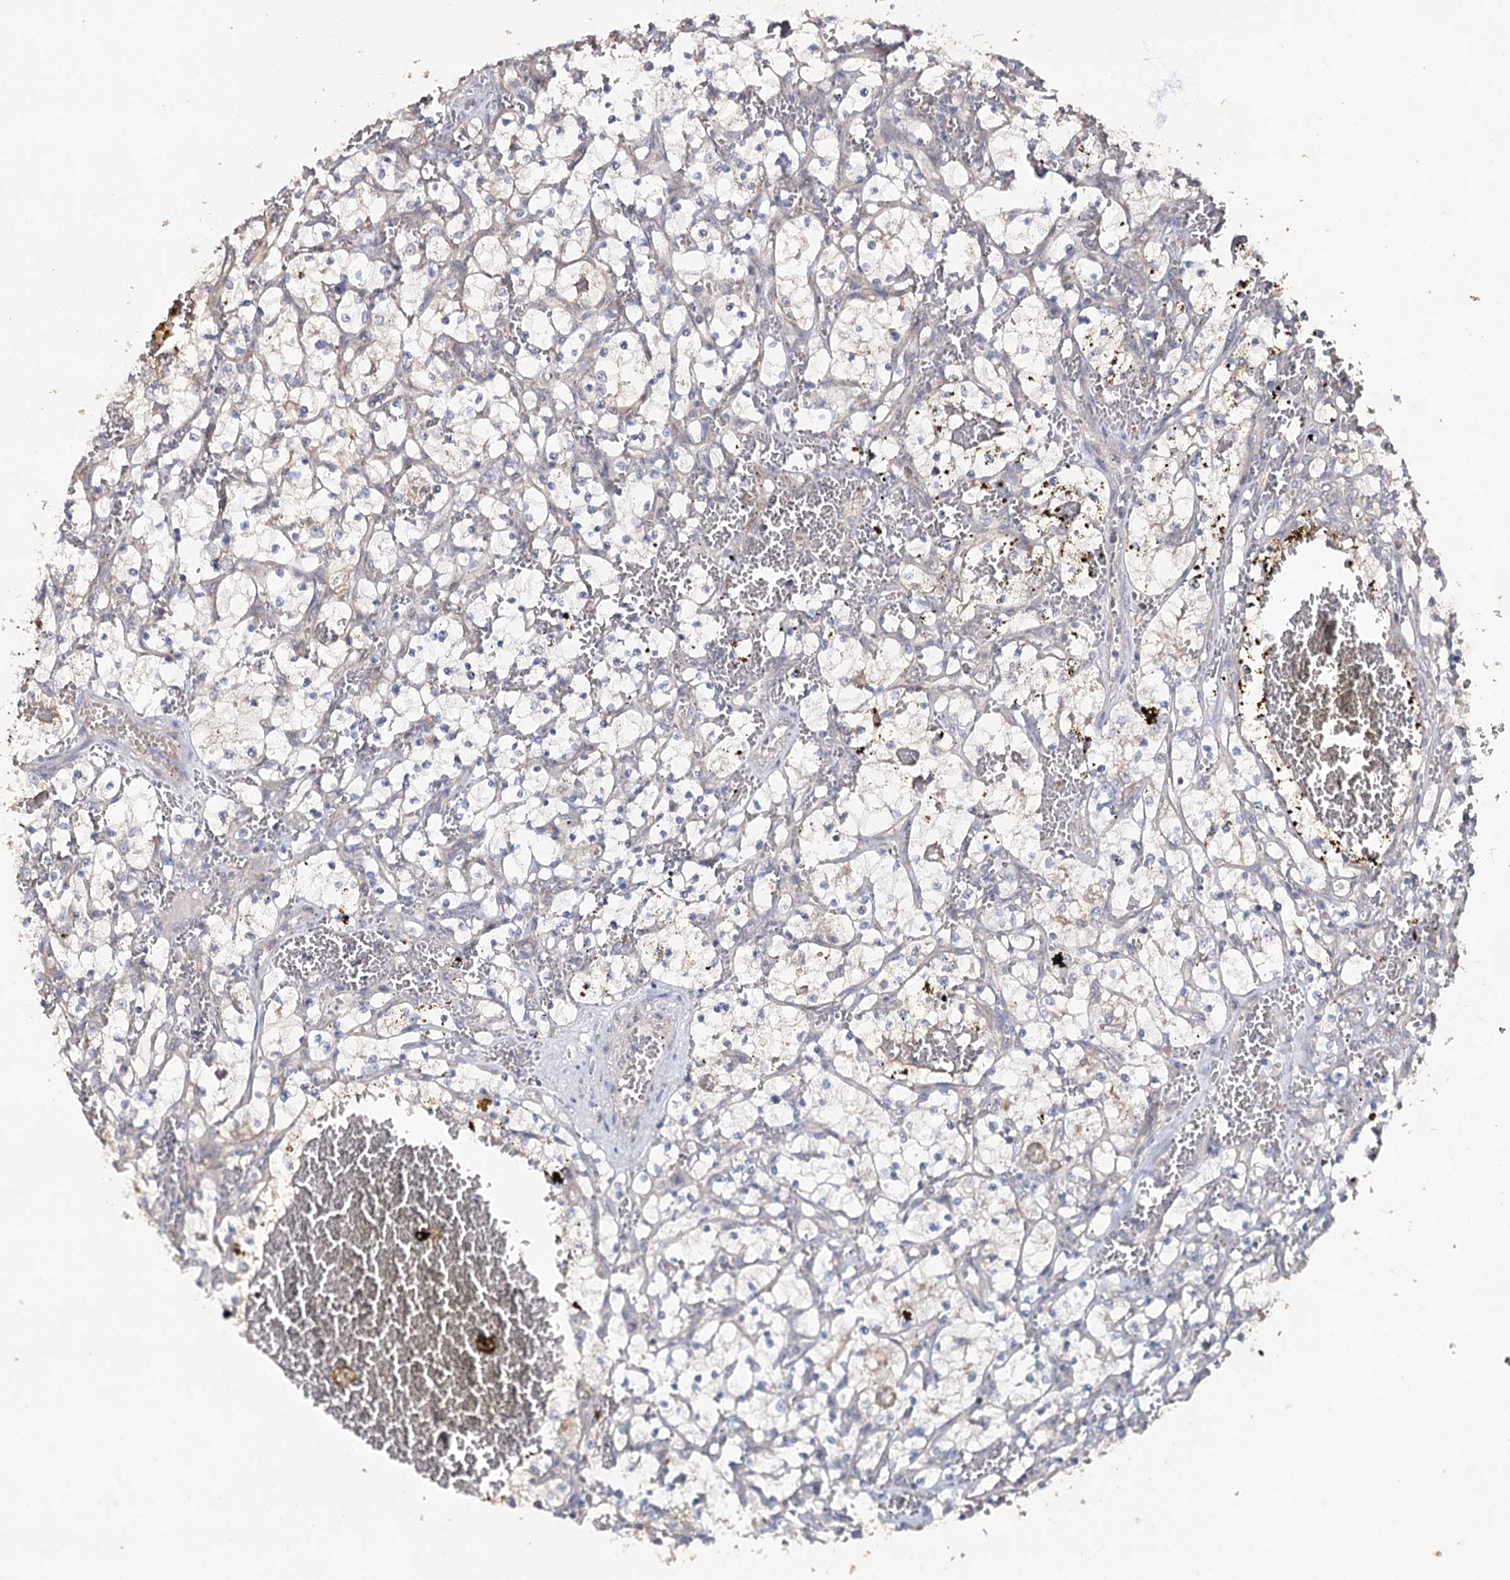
{"staining": {"intensity": "negative", "quantity": "none", "location": "none"}, "tissue": "renal cancer", "cell_type": "Tumor cells", "image_type": "cancer", "snomed": [{"axis": "morphology", "description": "Adenocarcinoma, NOS"}, {"axis": "topography", "description": "Kidney"}], "caption": "Immunohistochemical staining of renal cancer exhibits no significant positivity in tumor cells.", "gene": "MAP3K13", "patient": {"sex": "female", "age": 69}}